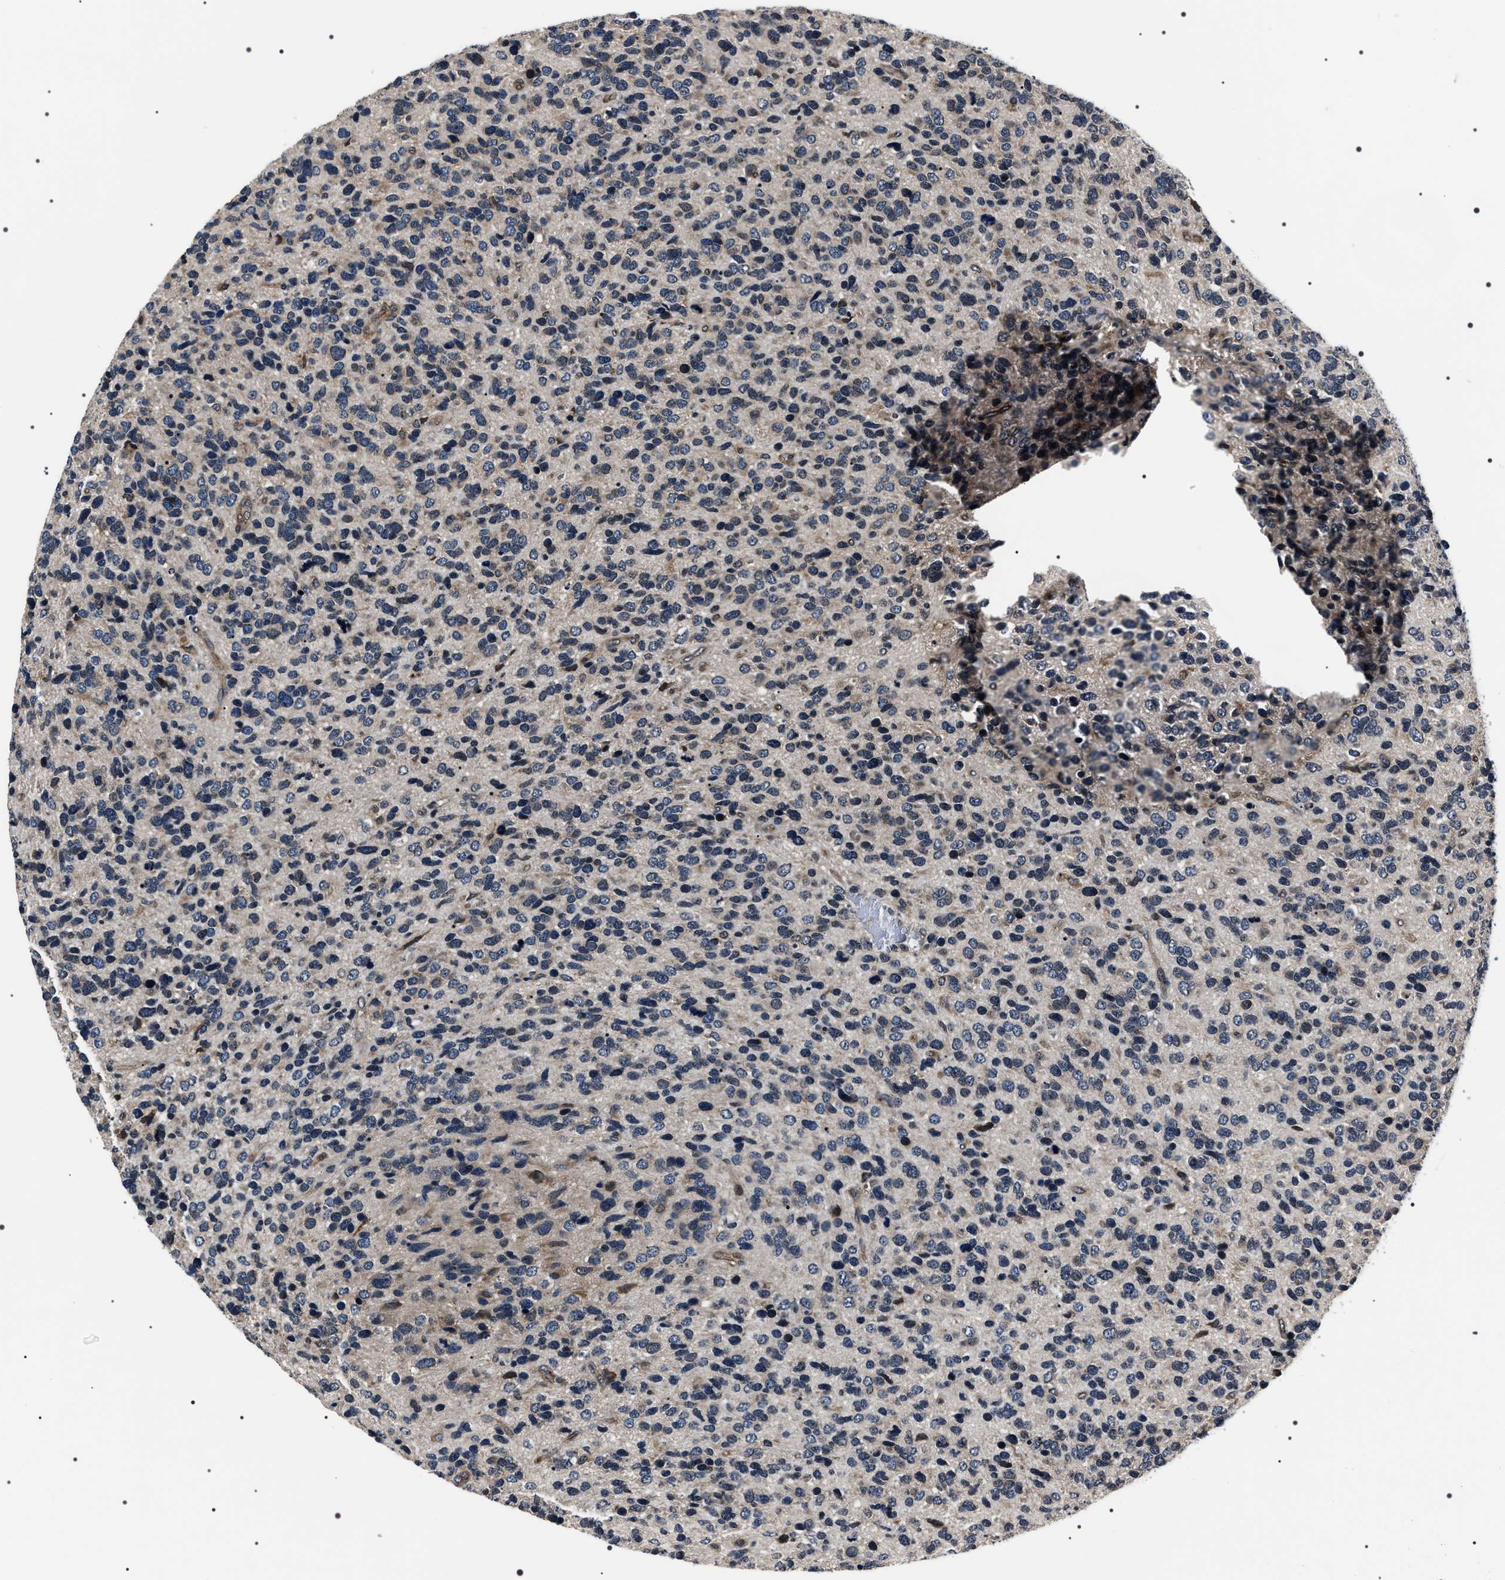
{"staining": {"intensity": "negative", "quantity": "none", "location": "none"}, "tissue": "glioma", "cell_type": "Tumor cells", "image_type": "cancer", "snomed": [{"axis": "morphology", "description": "Glioma, malignant, High grade"}, {"axis": "topography", "description": "Brain"}], "caption": "A high-resolution micrograph shows immunohistochemistry staining of glioma, which reveals no significant expression in tumor cells.", "gene": "SIPA1", "patient": {"sex": "female", "age": 58}}